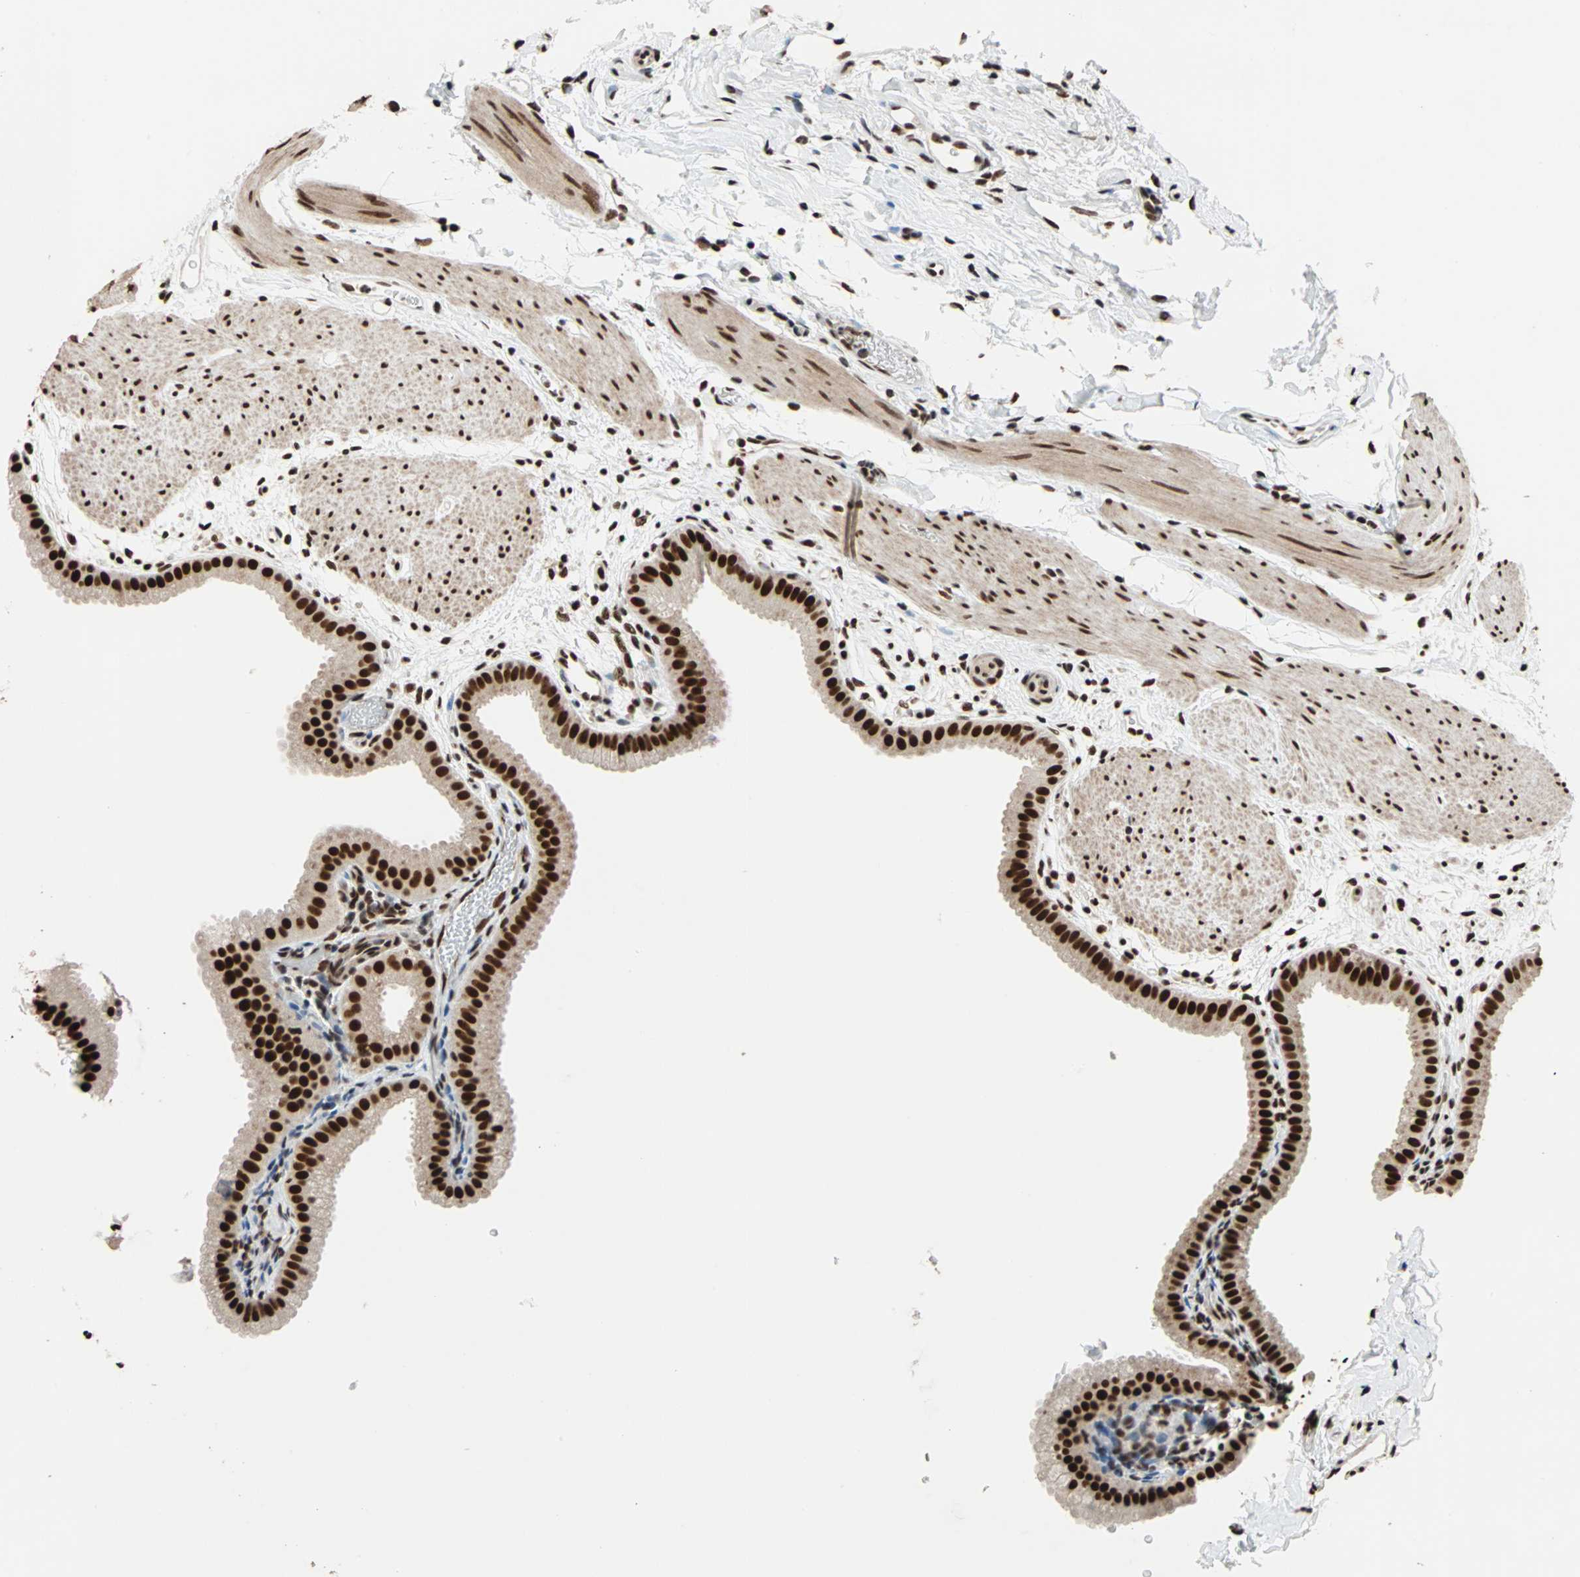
{"staining": {"intensity": "strong", "quantity": ">75%", "location": "nuclear"}, "tissue": "gallbladder", "cell_type": "Glandular cells", "image_type": "normal", "snomed": [{"axis": "morphology", "description": "Normal tissue, NOS"}, {"axis": "topography", "description": "Gallbladder"}], "caption": "IHC photomicrograph of unremarkable human gallbladder stained for a protein (brown), which exhibits high levels of strong nuclear staining in approximately >75% of glandular cells.", "gene": "ILF2", "patient": {"sex": "female", "age": 64}}